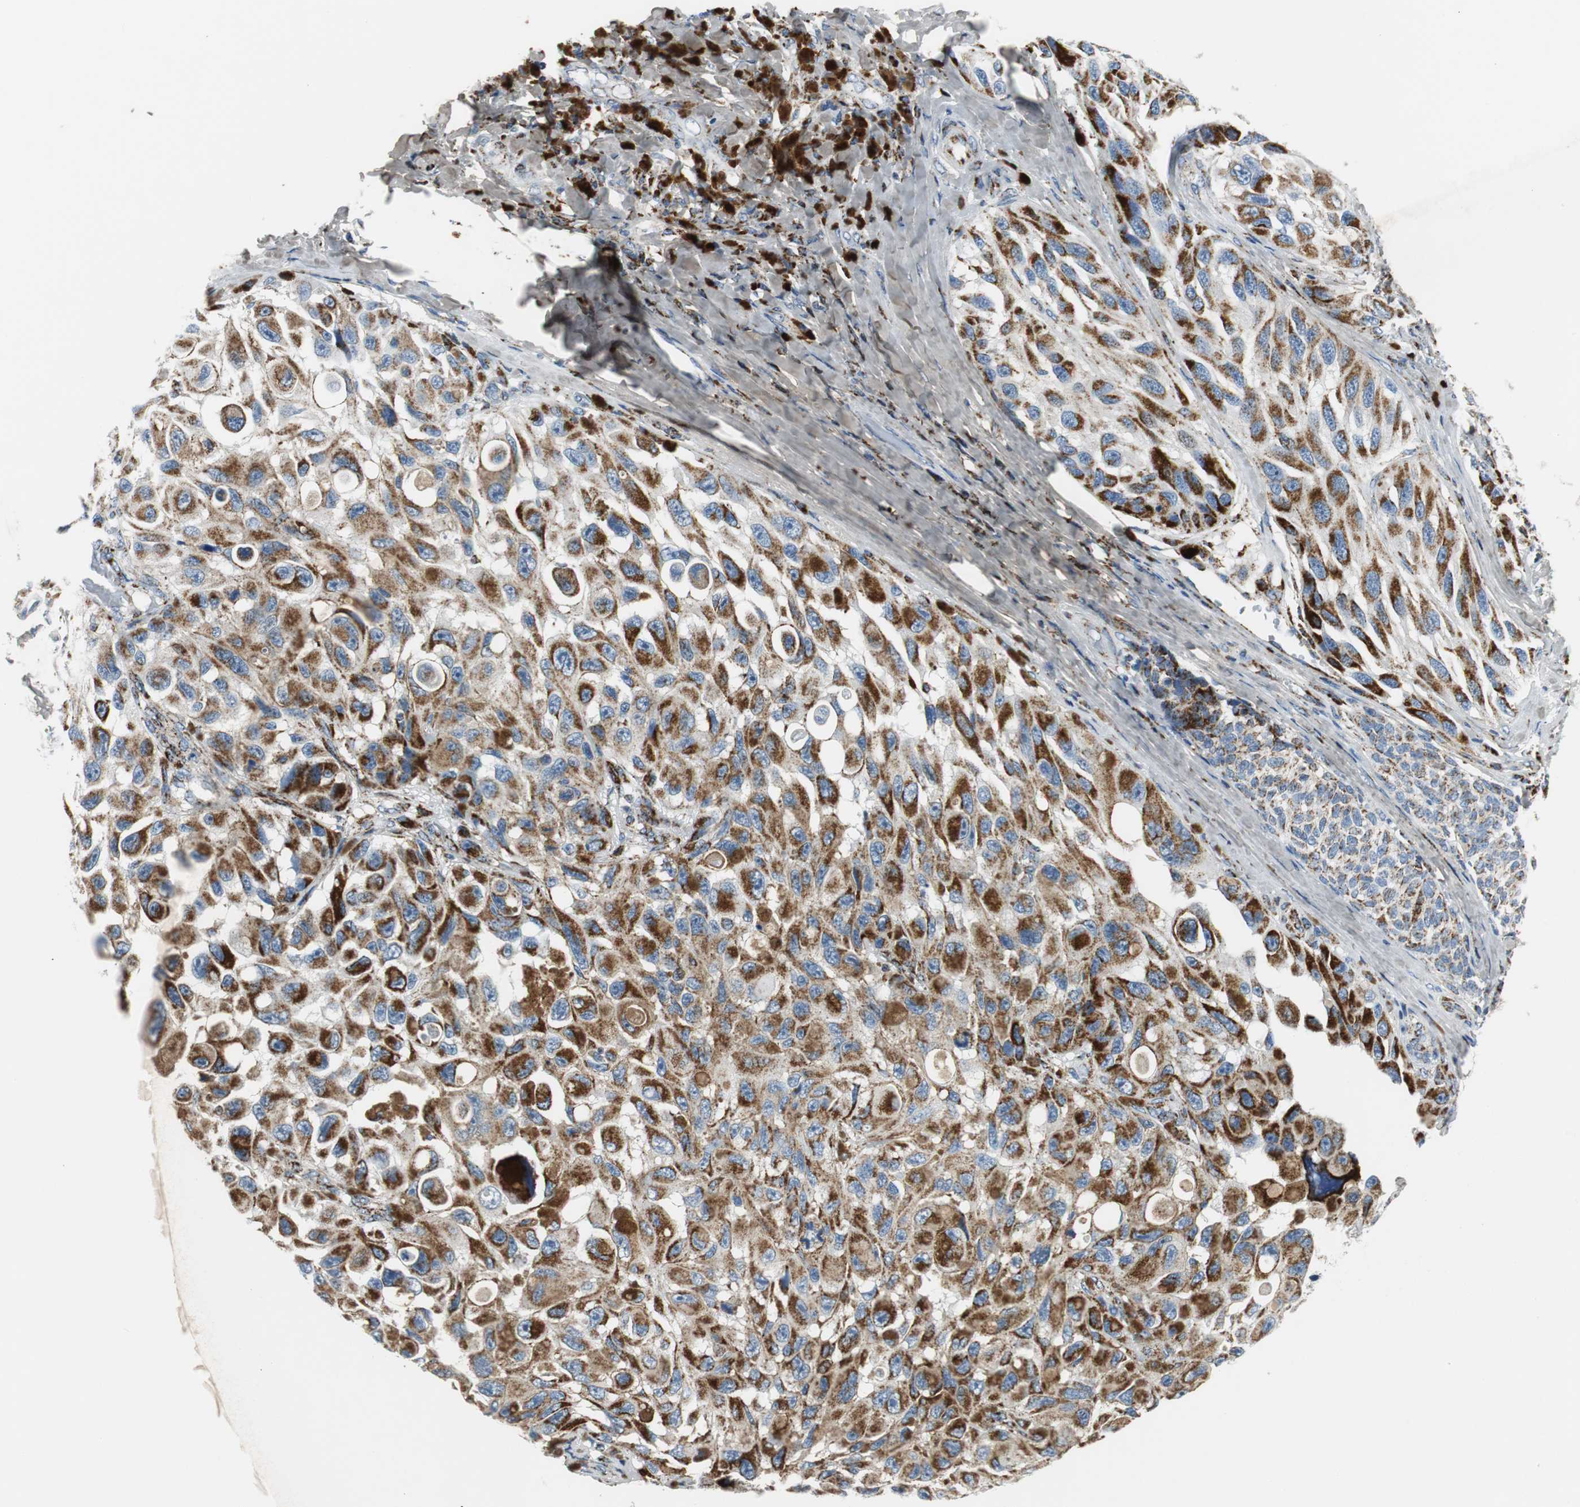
{"staining": {"intensity": "strong", "quantity": ">75%", "location": "cytoplasmic/membranous"}, "tissue": "melanoma", "cell_type": "Tumor cells", "image_type": "cancer", "snomed": [{"axis": "morphology", "description": "Malignant melanoma, NOS"}, {"axis": "topography", "description": "Skin"}], "caption": "A high-resolution histopathology image shows IHC staining of malignant melanoma, which exhibits strong cytoplasmic/membranous expression in about >75% of tumor cells.", "gene": "C1QTNF7", "patient": {"sex": "female", "age": 73}}